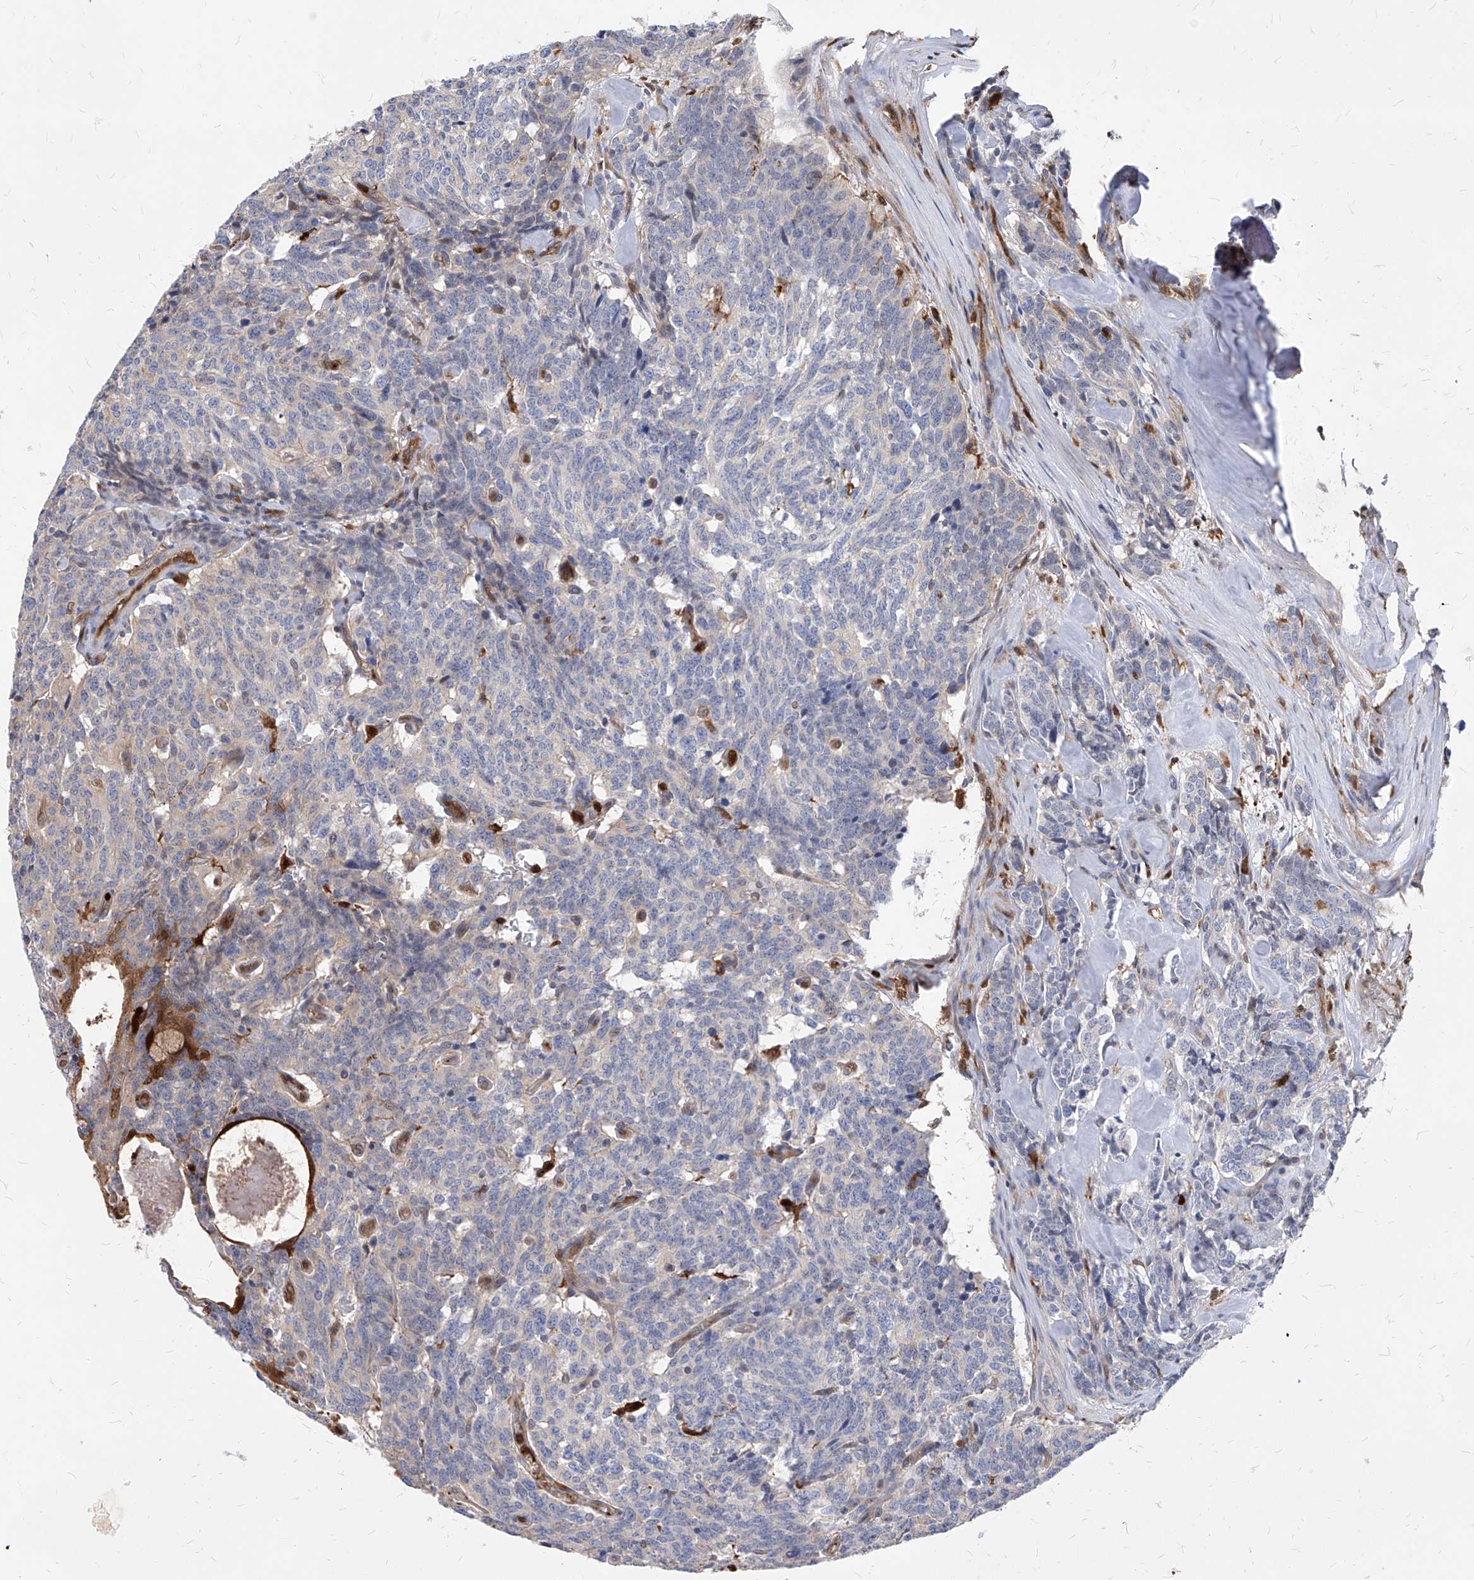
{"staining": {"intensity": "negative", "quantity": "none", "location": "none"}, "tissue": "carcinoid", "cell_type": "Tumor cells", "image_type": "cancer", "snomed": [{"axis": "morphology", "description": "Carcinoid, malignant, NOS"}, {"axis": "topography", "description": "Lung"}], "caption": "This is an immunohistochemistry photomicrograph of human malignant carcinoid. There is no staining in tumor cells.", "gene": "ABRACL", "patient": {"sex": "female", "age": 46}}